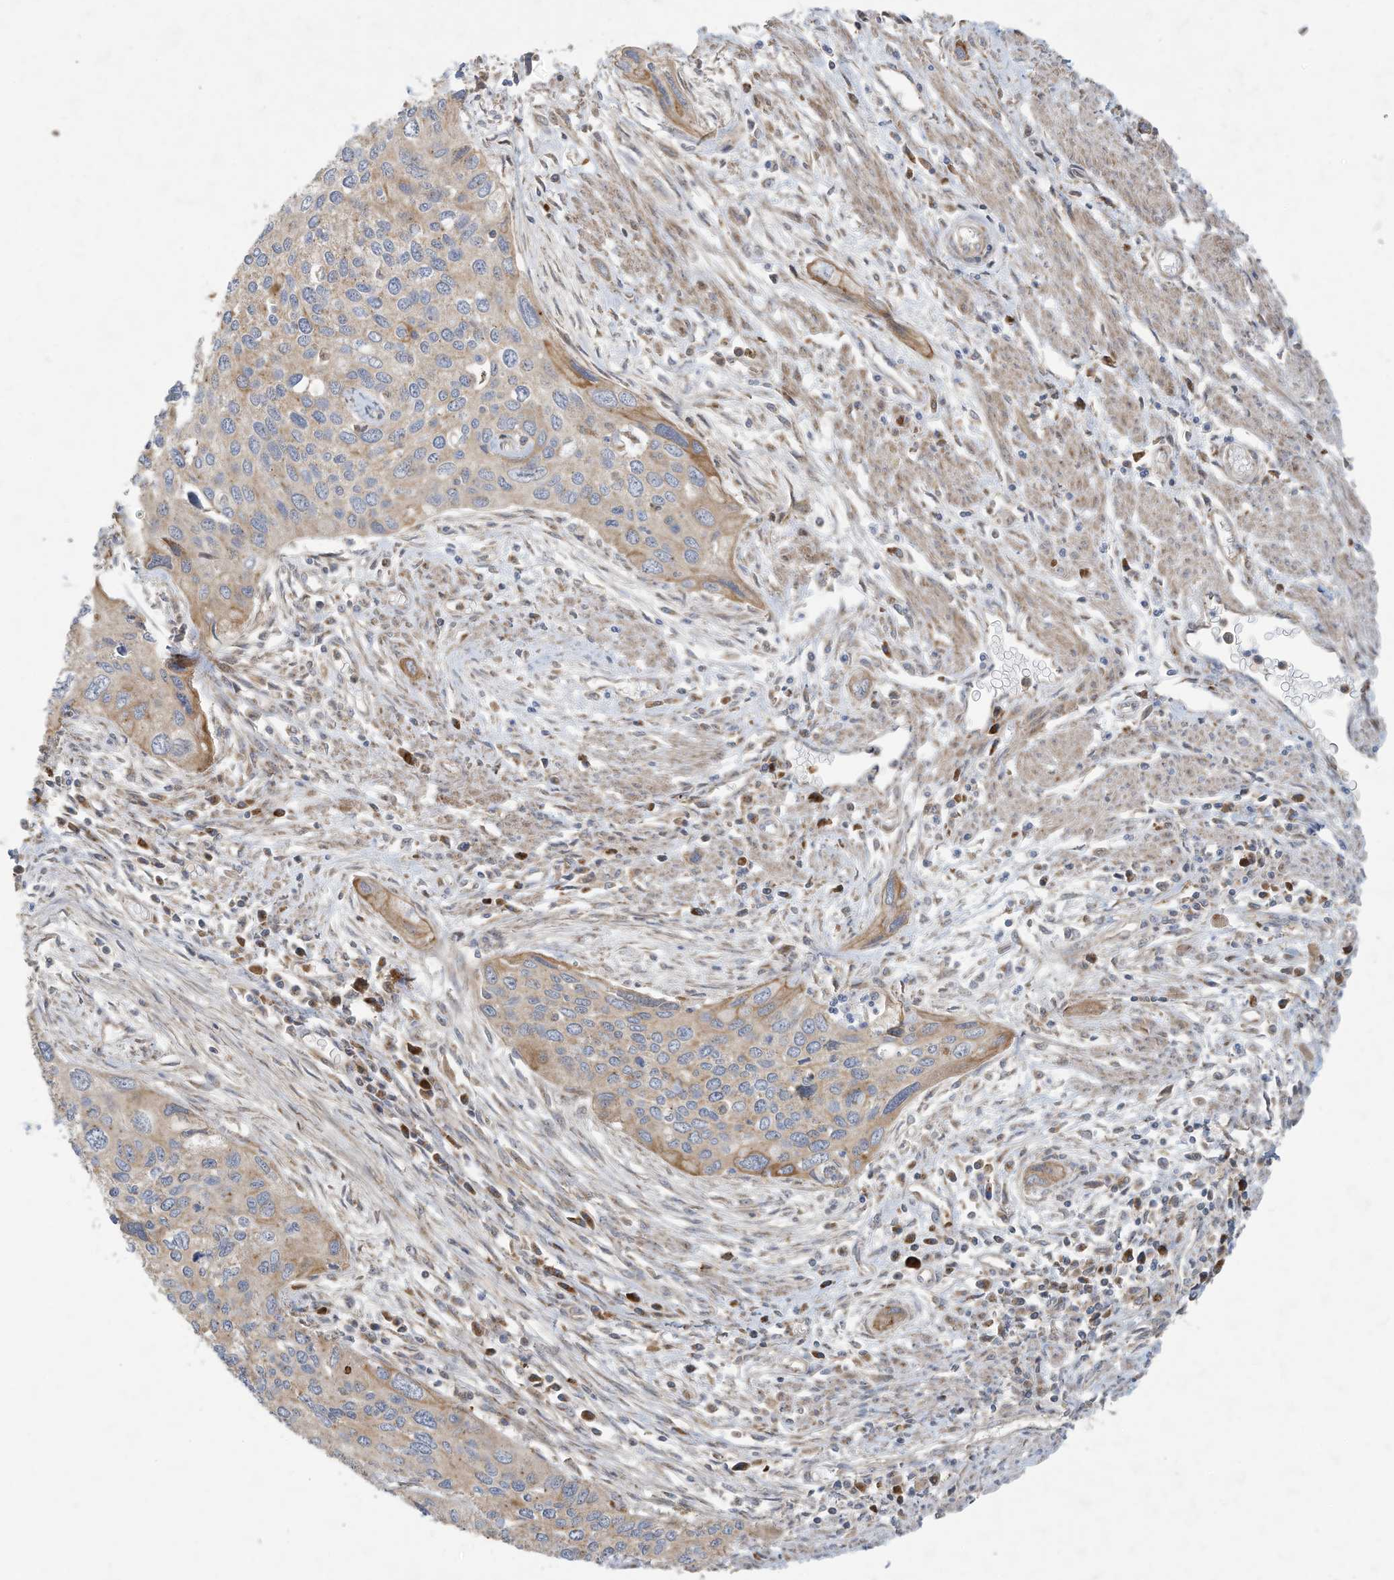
{"staining": {"intensity": "weak", "quantity": "<25%", "location": "cytoplasmic/membranous"}, "tissue": "cervical cancer", "cell_type": "Tumor cells", "image_type": "cancer", "snomed": [{"axis": "morphology", "description": "Squamous cell carcinoma, NOS"}, {"axis": "topography", "description": "Cervix"}], "caption": "Human cervical cancer stained for a protein using immunohistochemistry (IHC) displays no positivity in tumor cells.", "gene": "C2orf74", "patient": {"sex": "female", "age": 55}}